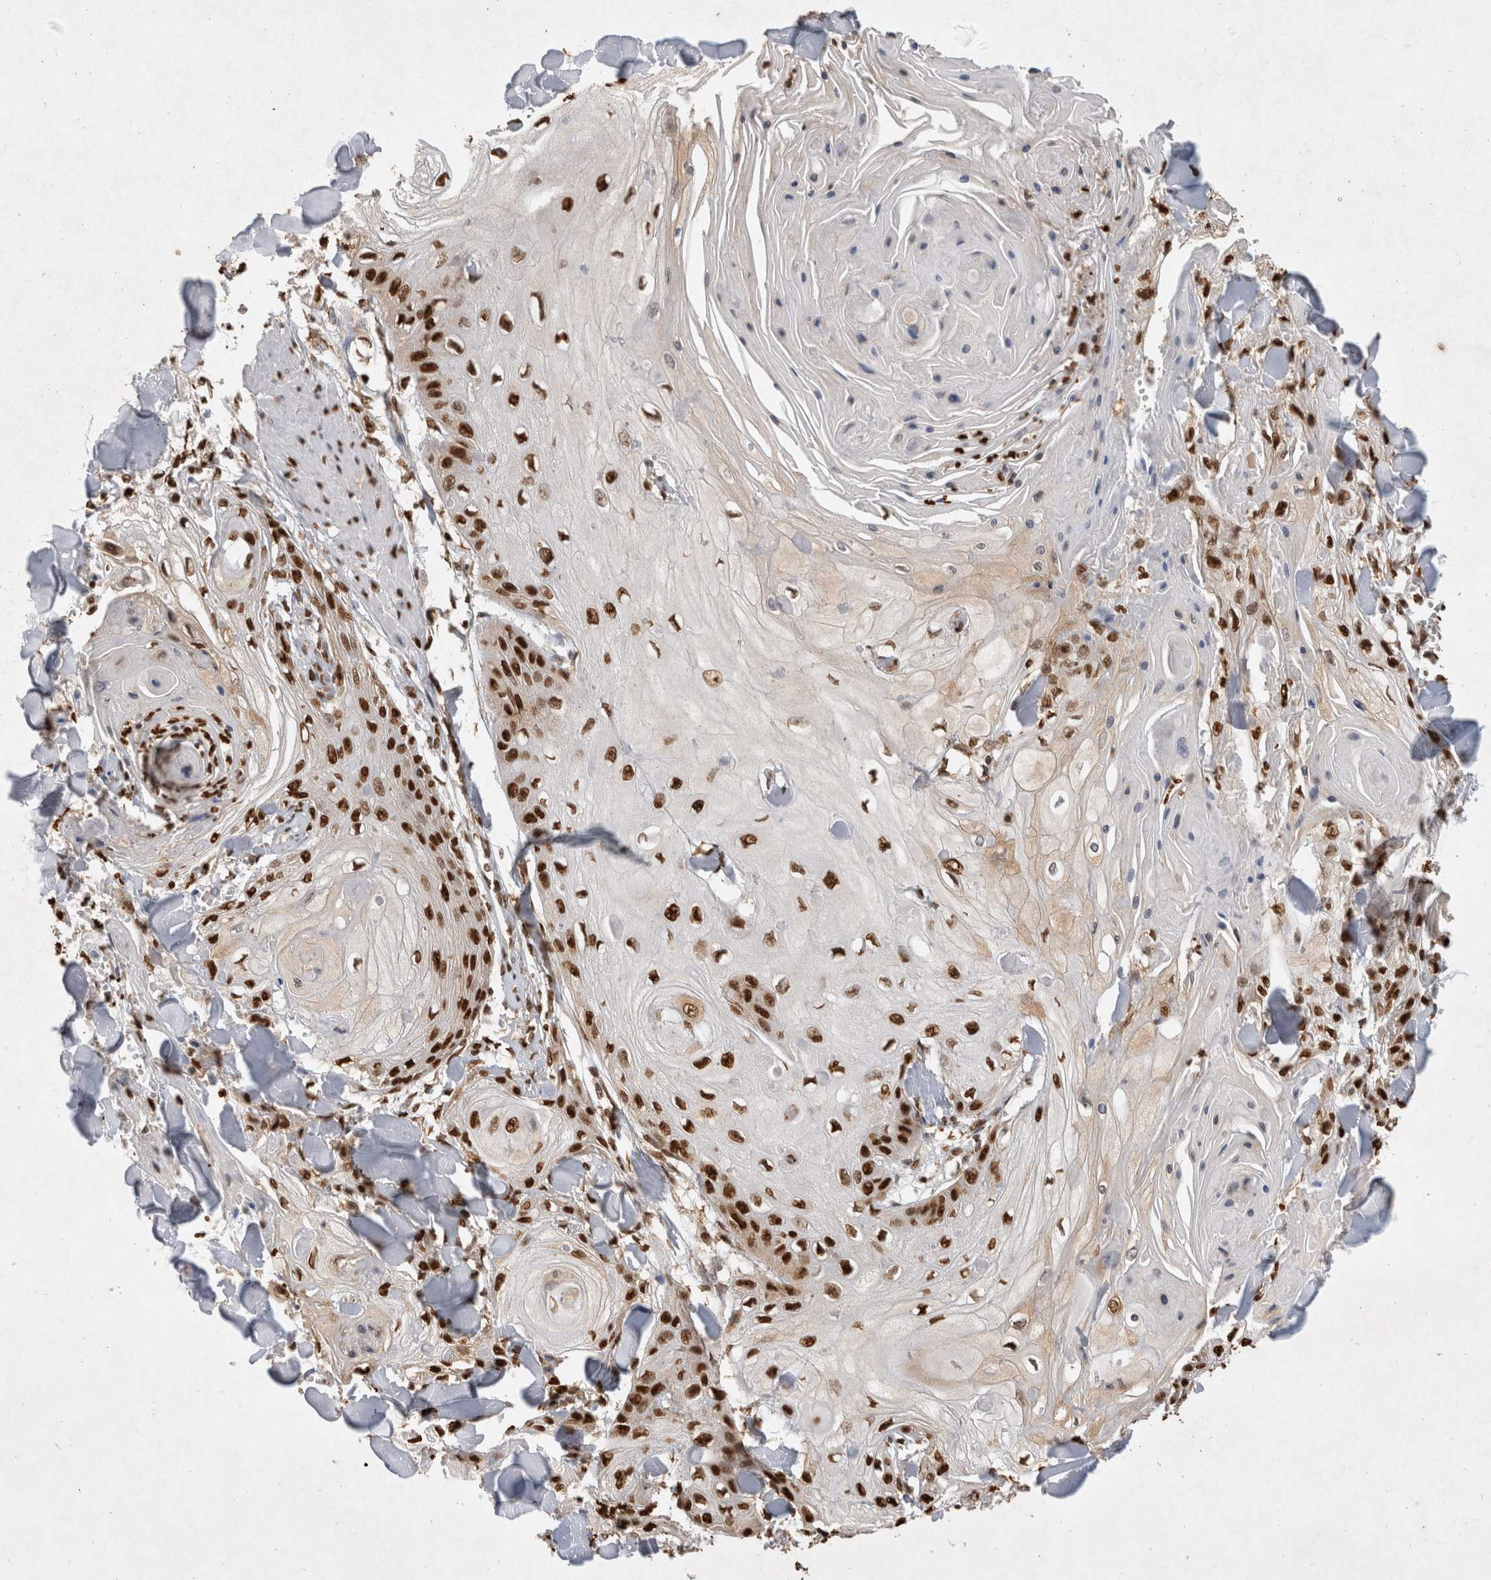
{"staining": {"intensity": "strong", "quantity": ">75%", "location": "nuclear"}, "tissue": "skin cancer", "cell_type": "Tumor cells", "image_type": "cancer", "snomed": [{"axis": "morphology", "description": "Squamous cell carcinoma, NOS"}, {"axis": "topography", "description": "Skin"}], "caption": "Skin squamous cell carcinoma stained with DAB IHC reveals high levels of strong nuclear staining in about >75% of tumor cells.", "gene": "HDGF", "patient": {"sex": "male", "age": 74}}